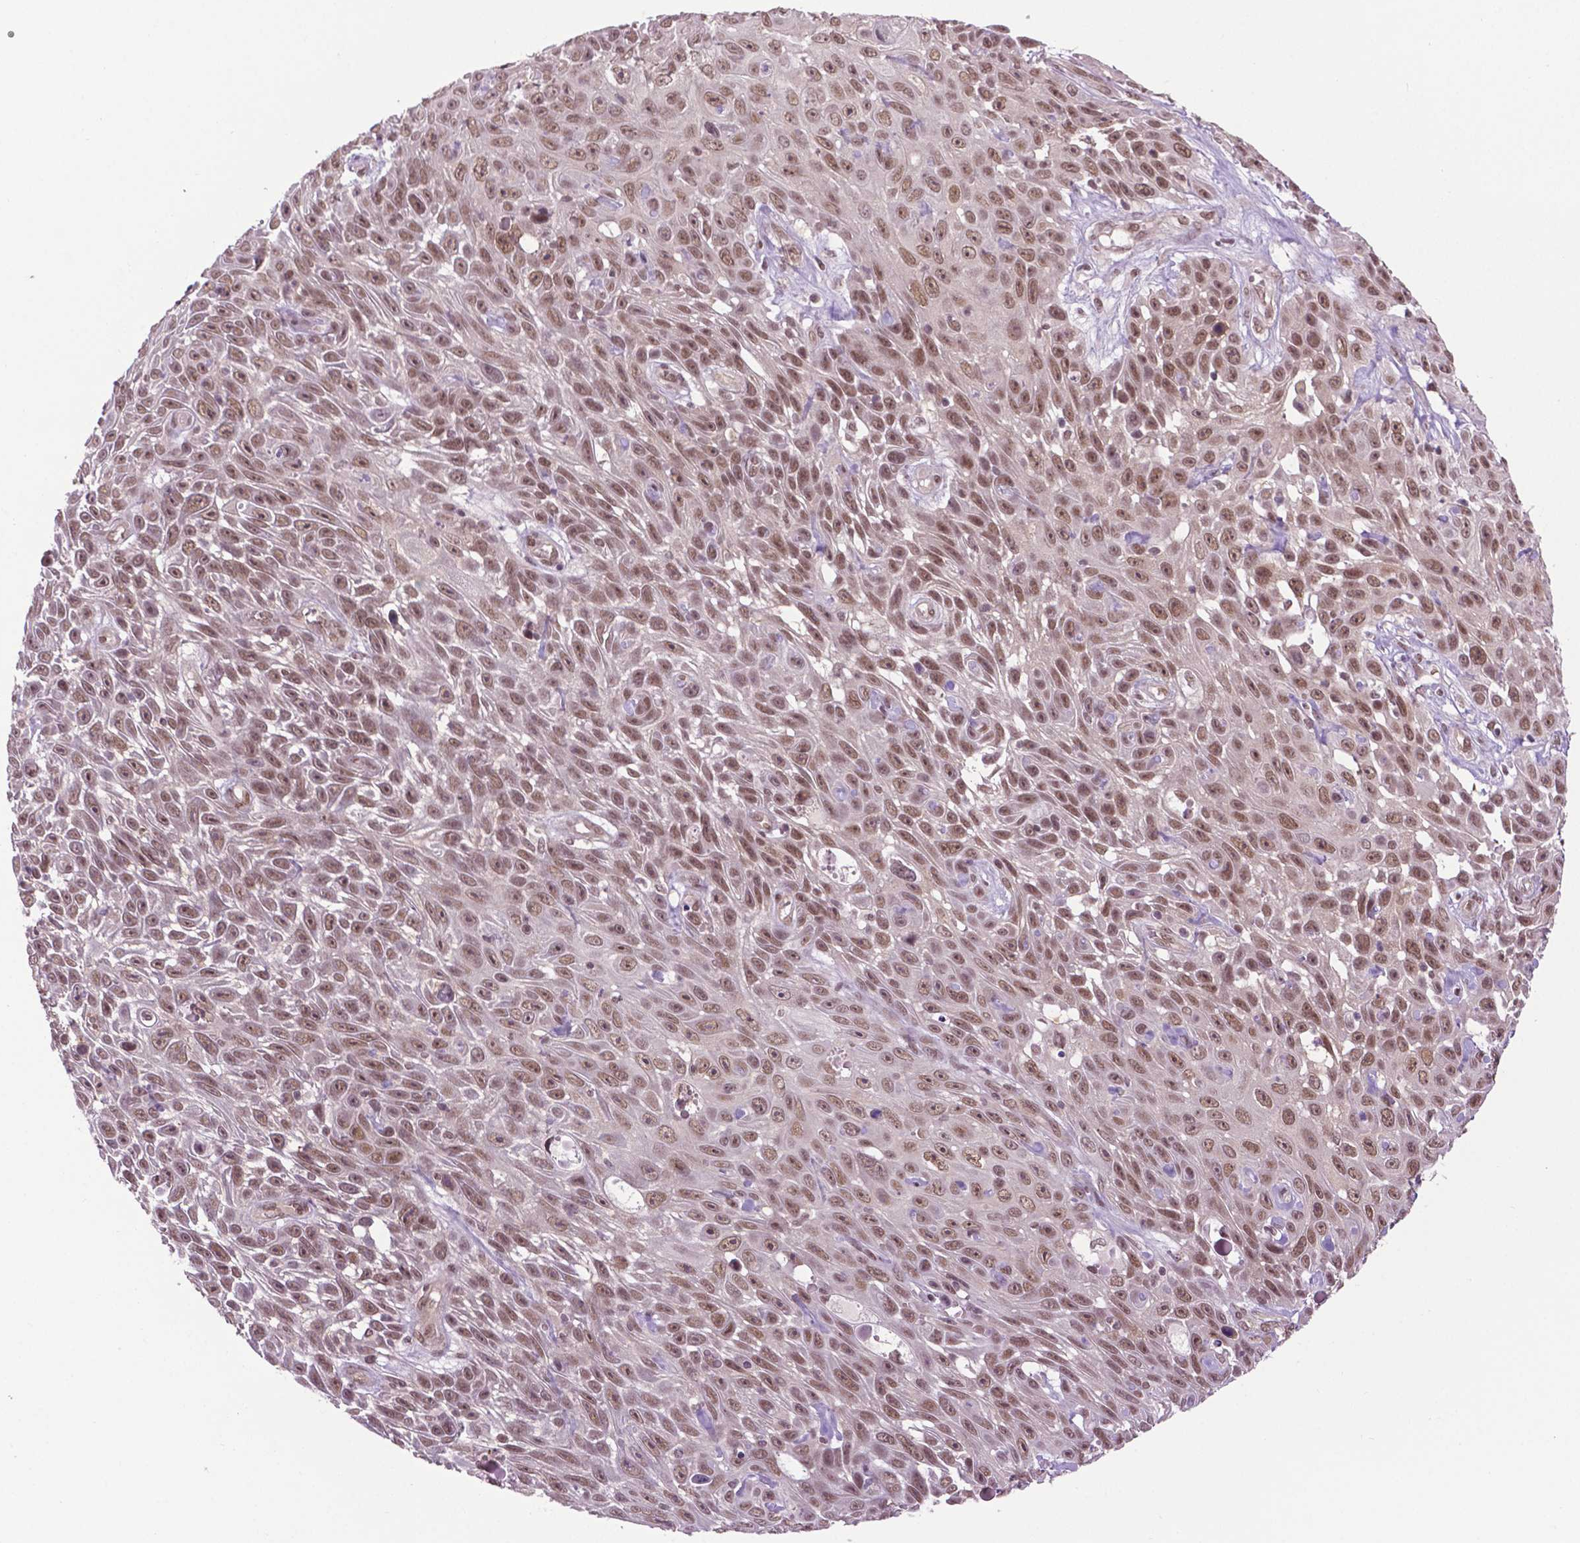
{"staining": {"intensity": "moderate", "quantity": ">75%", "location": "nuclear"}, "tissue": "skin cancer", "cell_type": "Tumor cells", "image_type": "cancer", "snomed": [{"axis": "morphology", "description": "Squamous cell carcinoma, NOS"}, {"axis": "topography", "description": "Skin"}], "caption": "Squamous cell carcinoma (skin) stained for a protein exhibits moderate nuclear positivity in tumor cells. Using DAB (brown) and hematoxylin (blue) stains, captured at high magnification using brightfield microscopy.", "gene": "UBQLN4", "patient": {"sex": "male", "age": 82}}